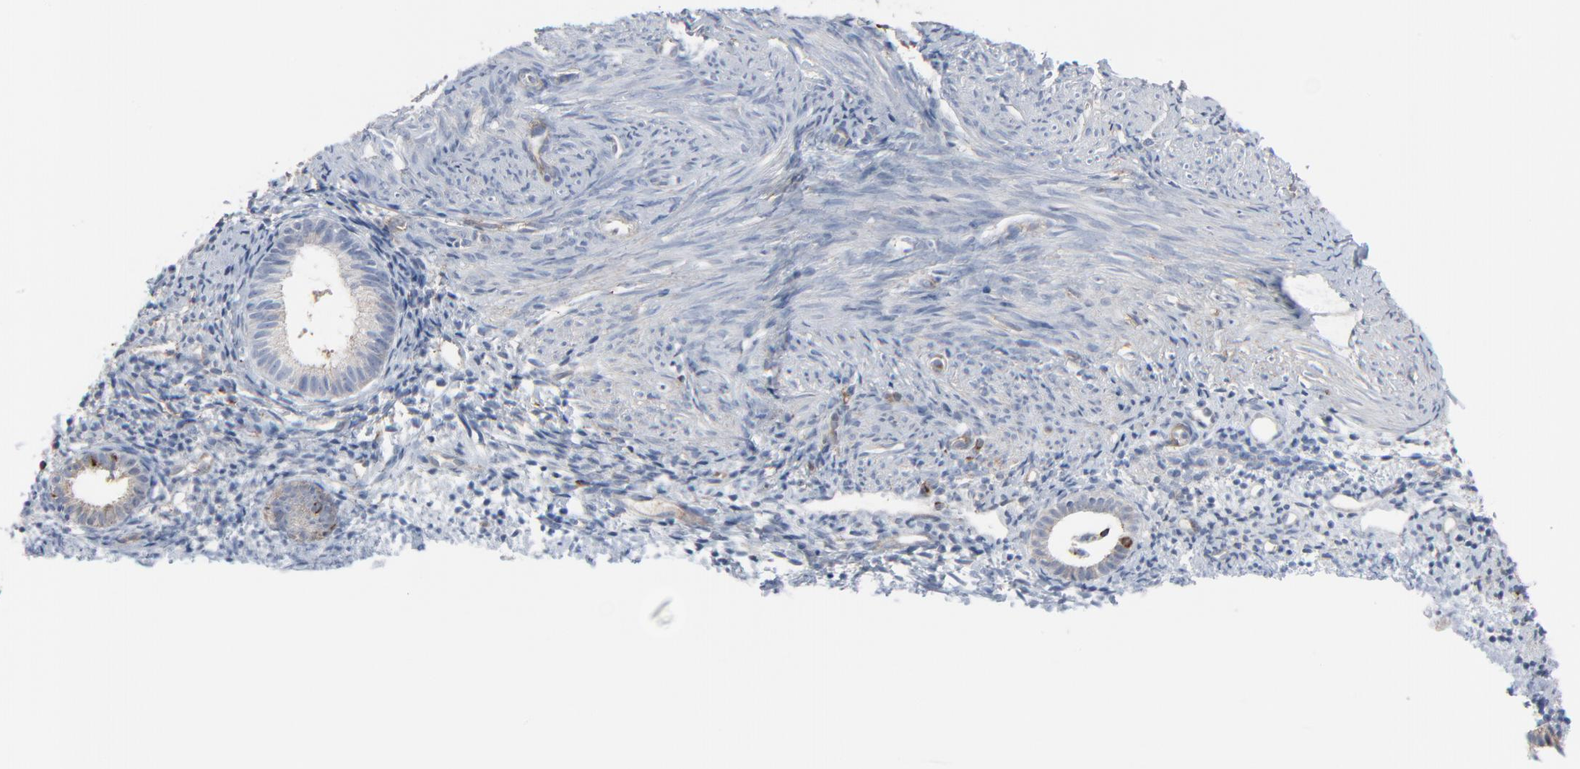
{"staining": {"intensity": "moderate", "quantity": "<25%", "location": "cytoplasmic/membranous"}, "tissue": "endometrium", "cell_type": "Cells in endometrial stroma", "image_type": "normal", "snomed": [{"axis": "morphology", "description": "Normal tissue, NOS"}, {"axis": "topography", "description": "Smooth muscle"}, {"axis": "topography", "description": "Endometrium"}], "caption": "A high-resolution image shows IHC staining of normal endometrium, which demonstrates moderate cytoplasmic/membranous staining in about <25% of cells in endometrial stroma.", "gene": "OPTN", "patient": {"sex": "female", "age": 57}}